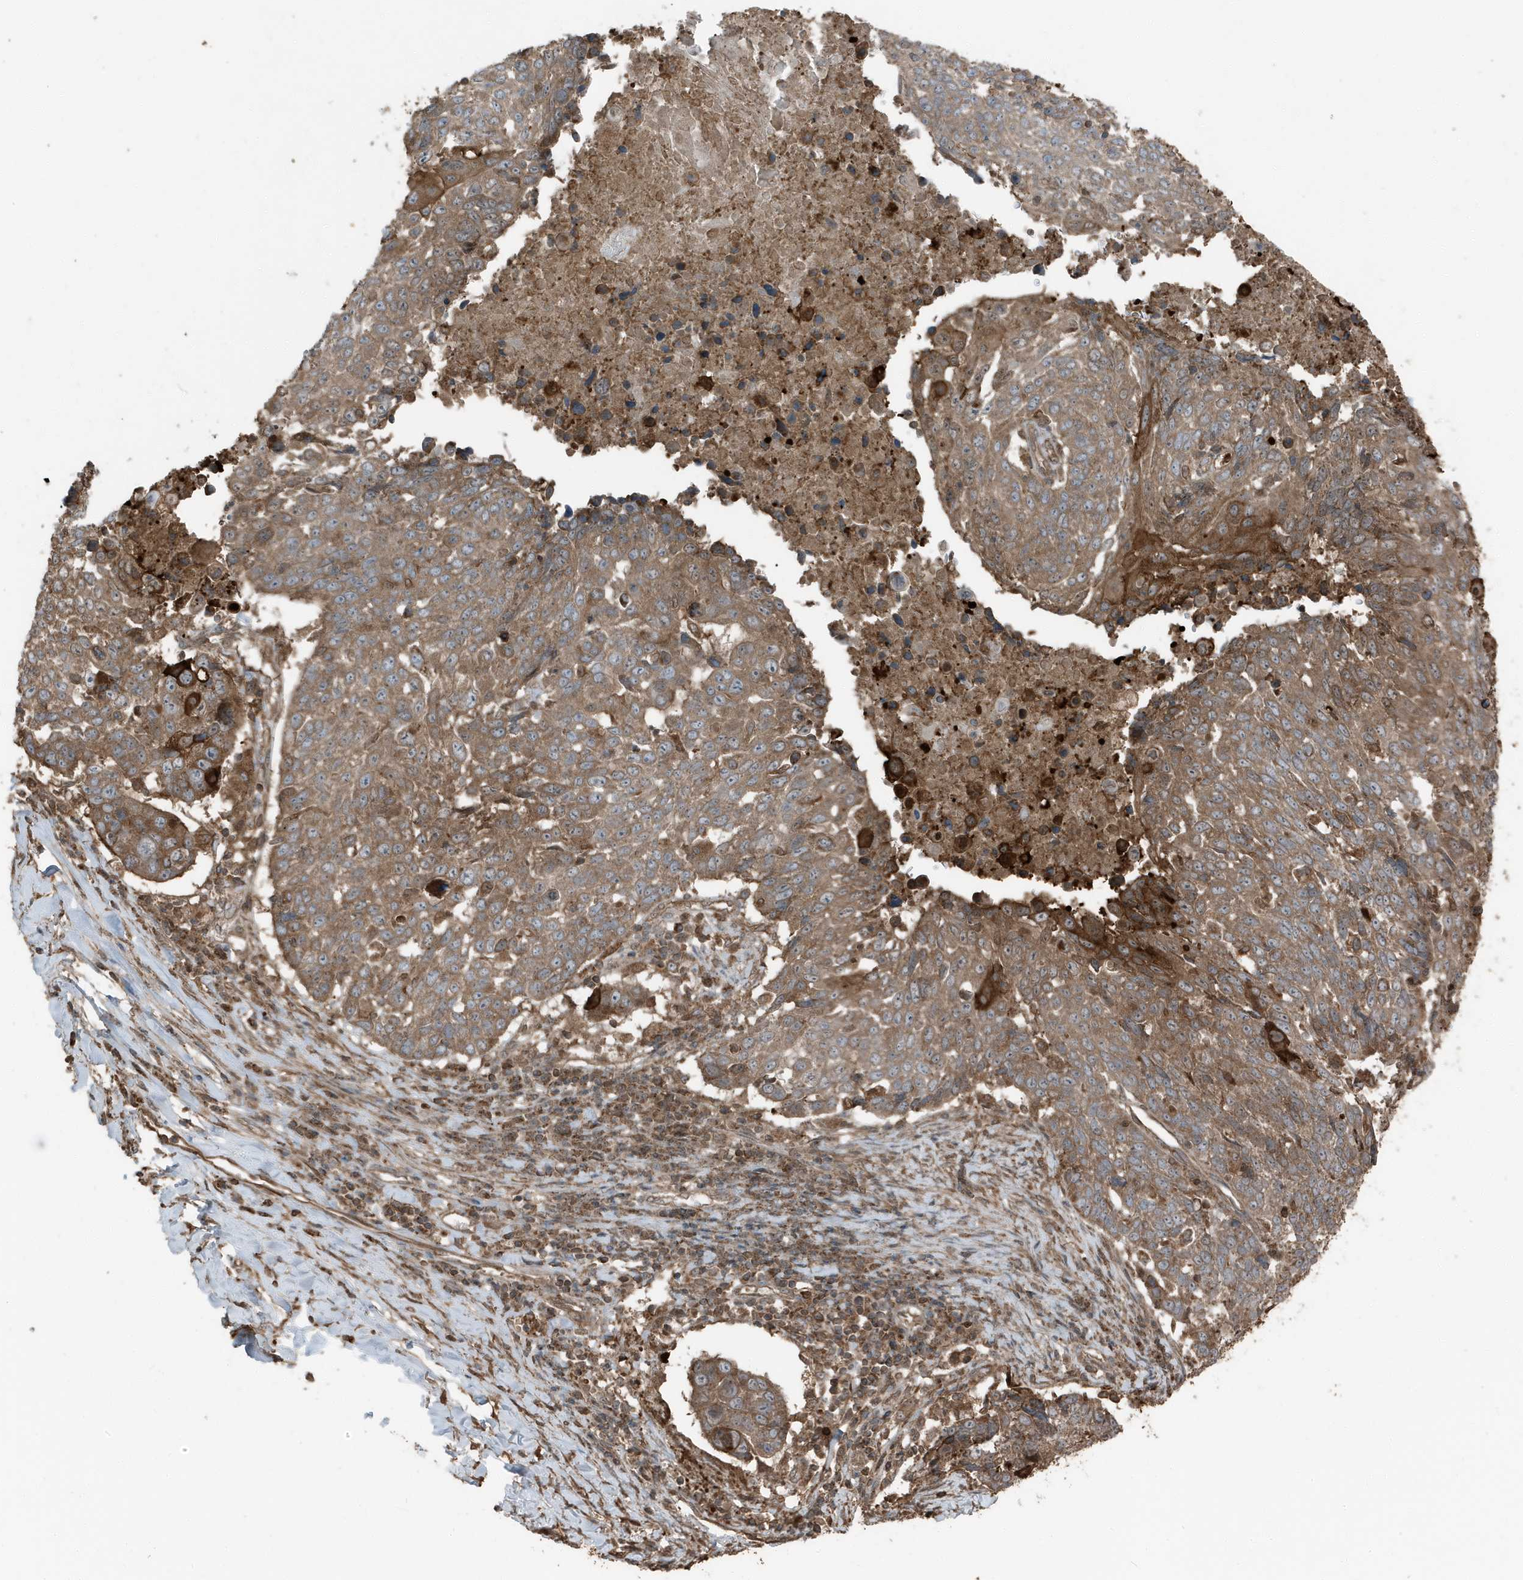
{"staining": {"intensity": "moderate", "quantity": ">75%", "location": "cytoplasmic/membranous"}, "tissue": "lung cancer", "cell_type": "Tumor cells", "image_type": "cancer", "snomed": [{"axis": "morphology", "description": "Squamous cell carcinoma, NOS"}, {"axis": "topography", "description": "Lung"}], "caption": "A photomicrograph showing moderate cytoplasmic/membranous expression in about >75% of tumor cells in lung cancer, as visualized by brown immunohistochemical staining.", "gene": "AZI2", "patient": {"sex": "male", "age": 66}}